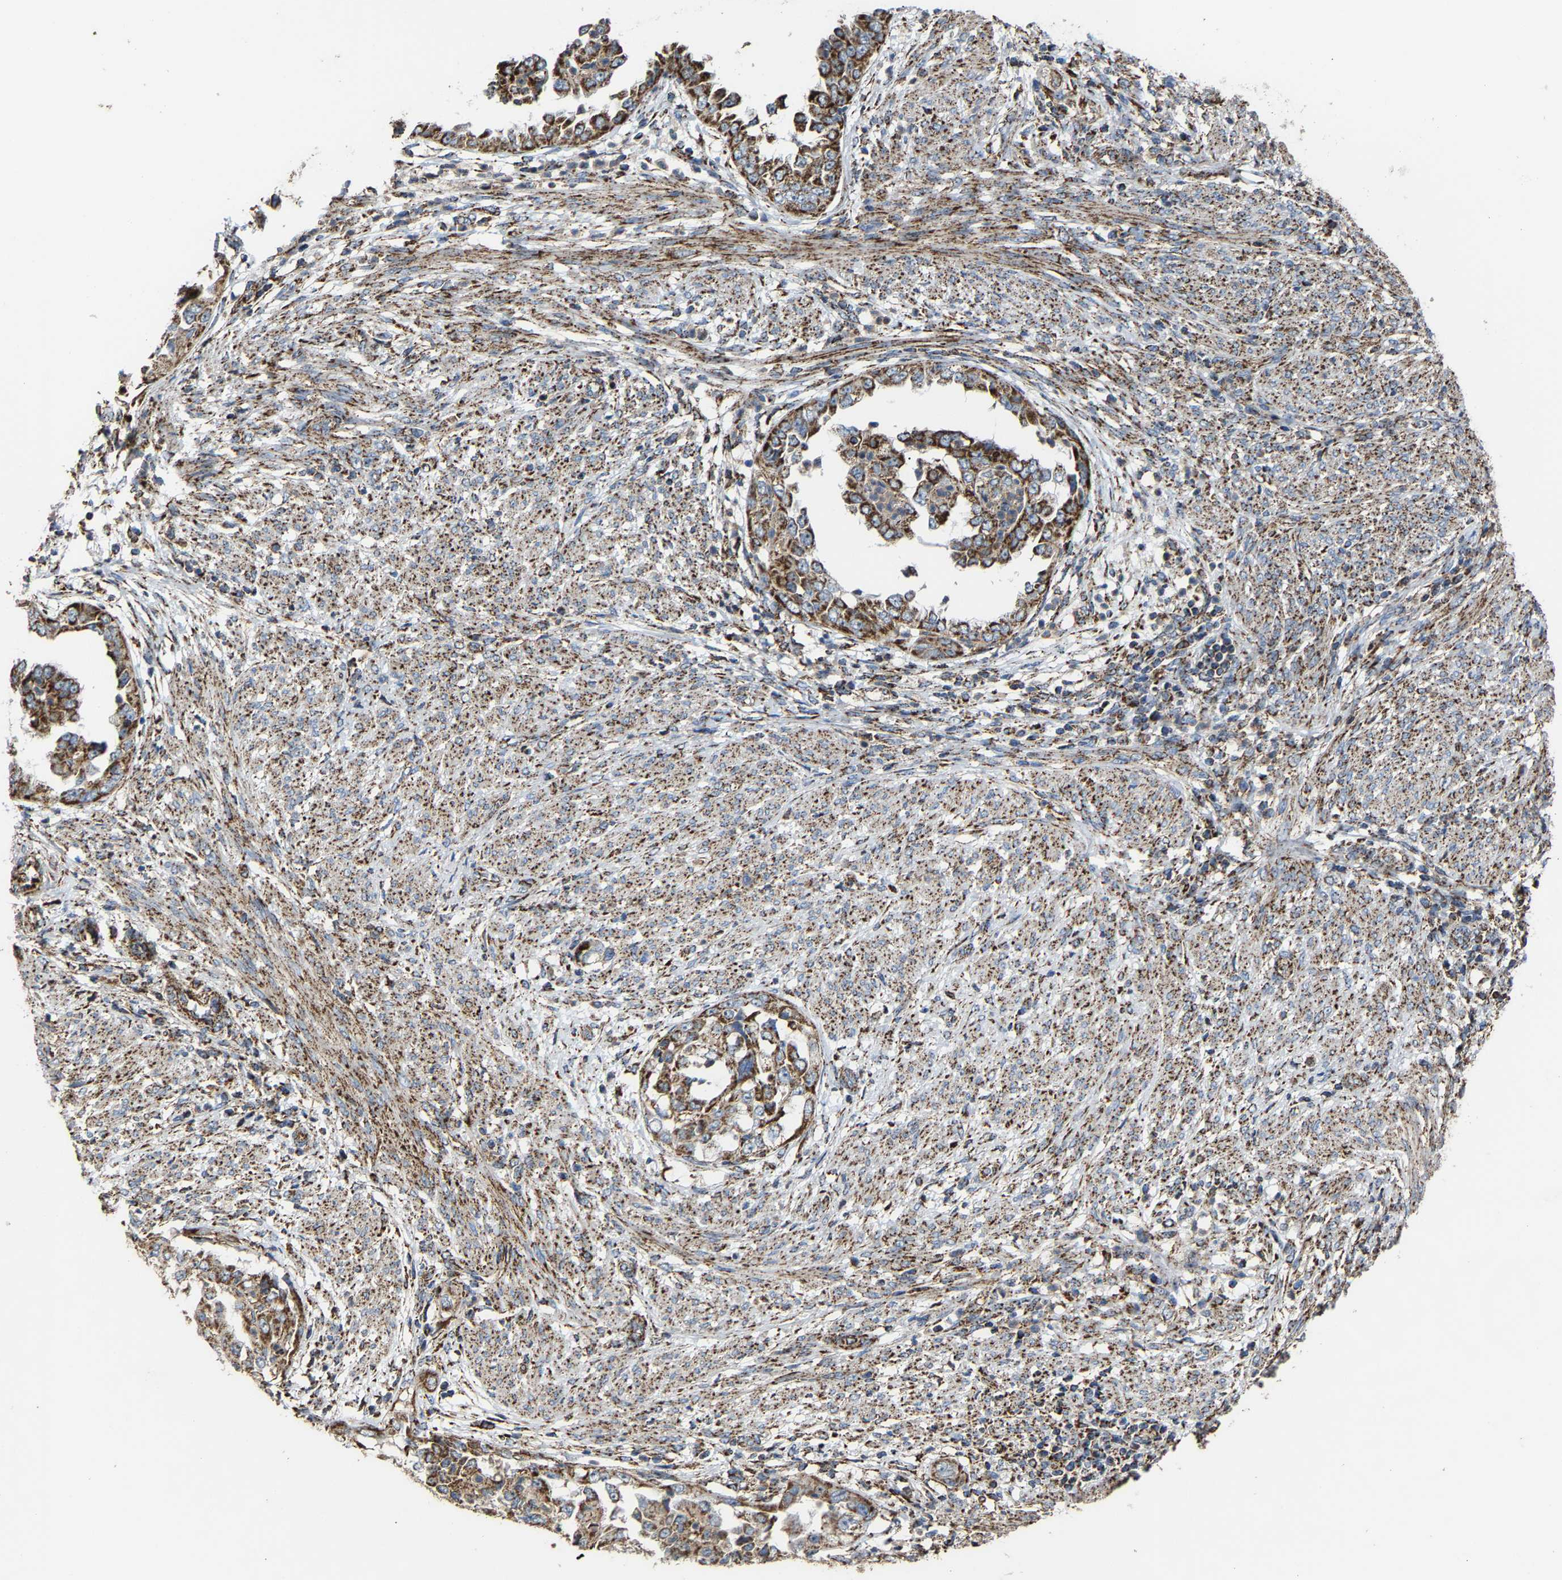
{"staining": {"intensity": "strong", "quantity": ">75%", "location": "cytoplasmic/membranous"}, "tissue": "endometrial cancer", "cell_type": "Tumor cells", "image_type": "cancer", "snomed": [{"axis": "morphology", "description": "Adenocarcinoma, NOS"}, {"axis": "topography", "description": "Endometrium"}], "caption": "Strong cytoplasmic/membranous protein staining is identified in approximately >75% of tumor cells in endometrial cancer (adenocarcinoma).", "gene": "NDUFV3", "patient": {"sex": "female", "age": 85}}